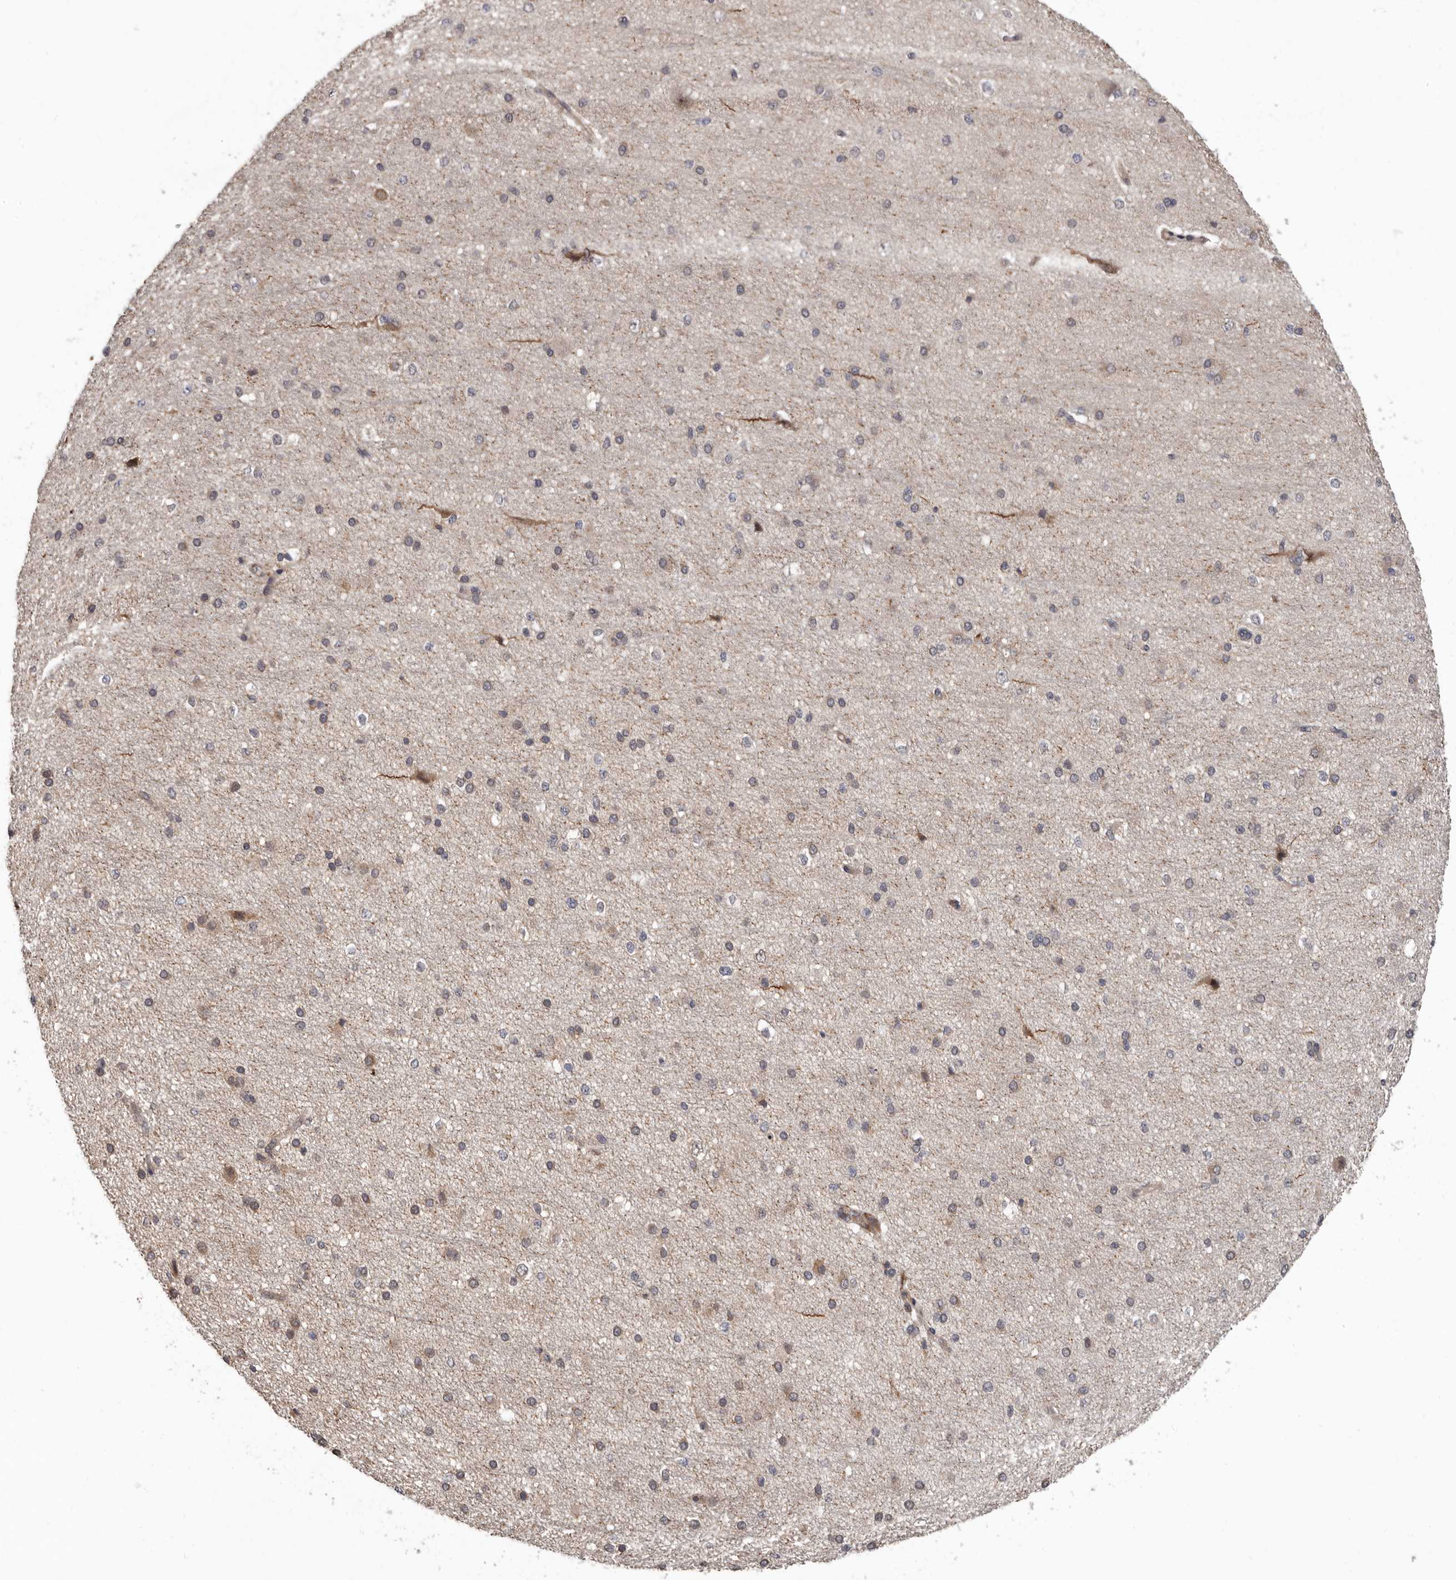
{"staining": {"intensity": "negative", "quantity": "none", "location": "none"}, "tissue": "cerebral cortex", "cell_type": "Endothelial cells", "image_type": "normal", "snomed": [{"axis": "morphology", "description": "Normal tissue, NOS"}, {"axis": "morphology", "description": "Developmental malformation"}, {"axis": "topography", "description": "Cerebral cortex"}], "caption": "Endothelial cells are negative for protein expression in unremarkable human cerebral cortex. The staining was performed using DAB to visualize the protein expression in brown, while the nuclei were stained in blue with hematoxylin (Magnification: 20x).", "gene": "FGFR4", "patient": {"sex": "female", "age": 30}}